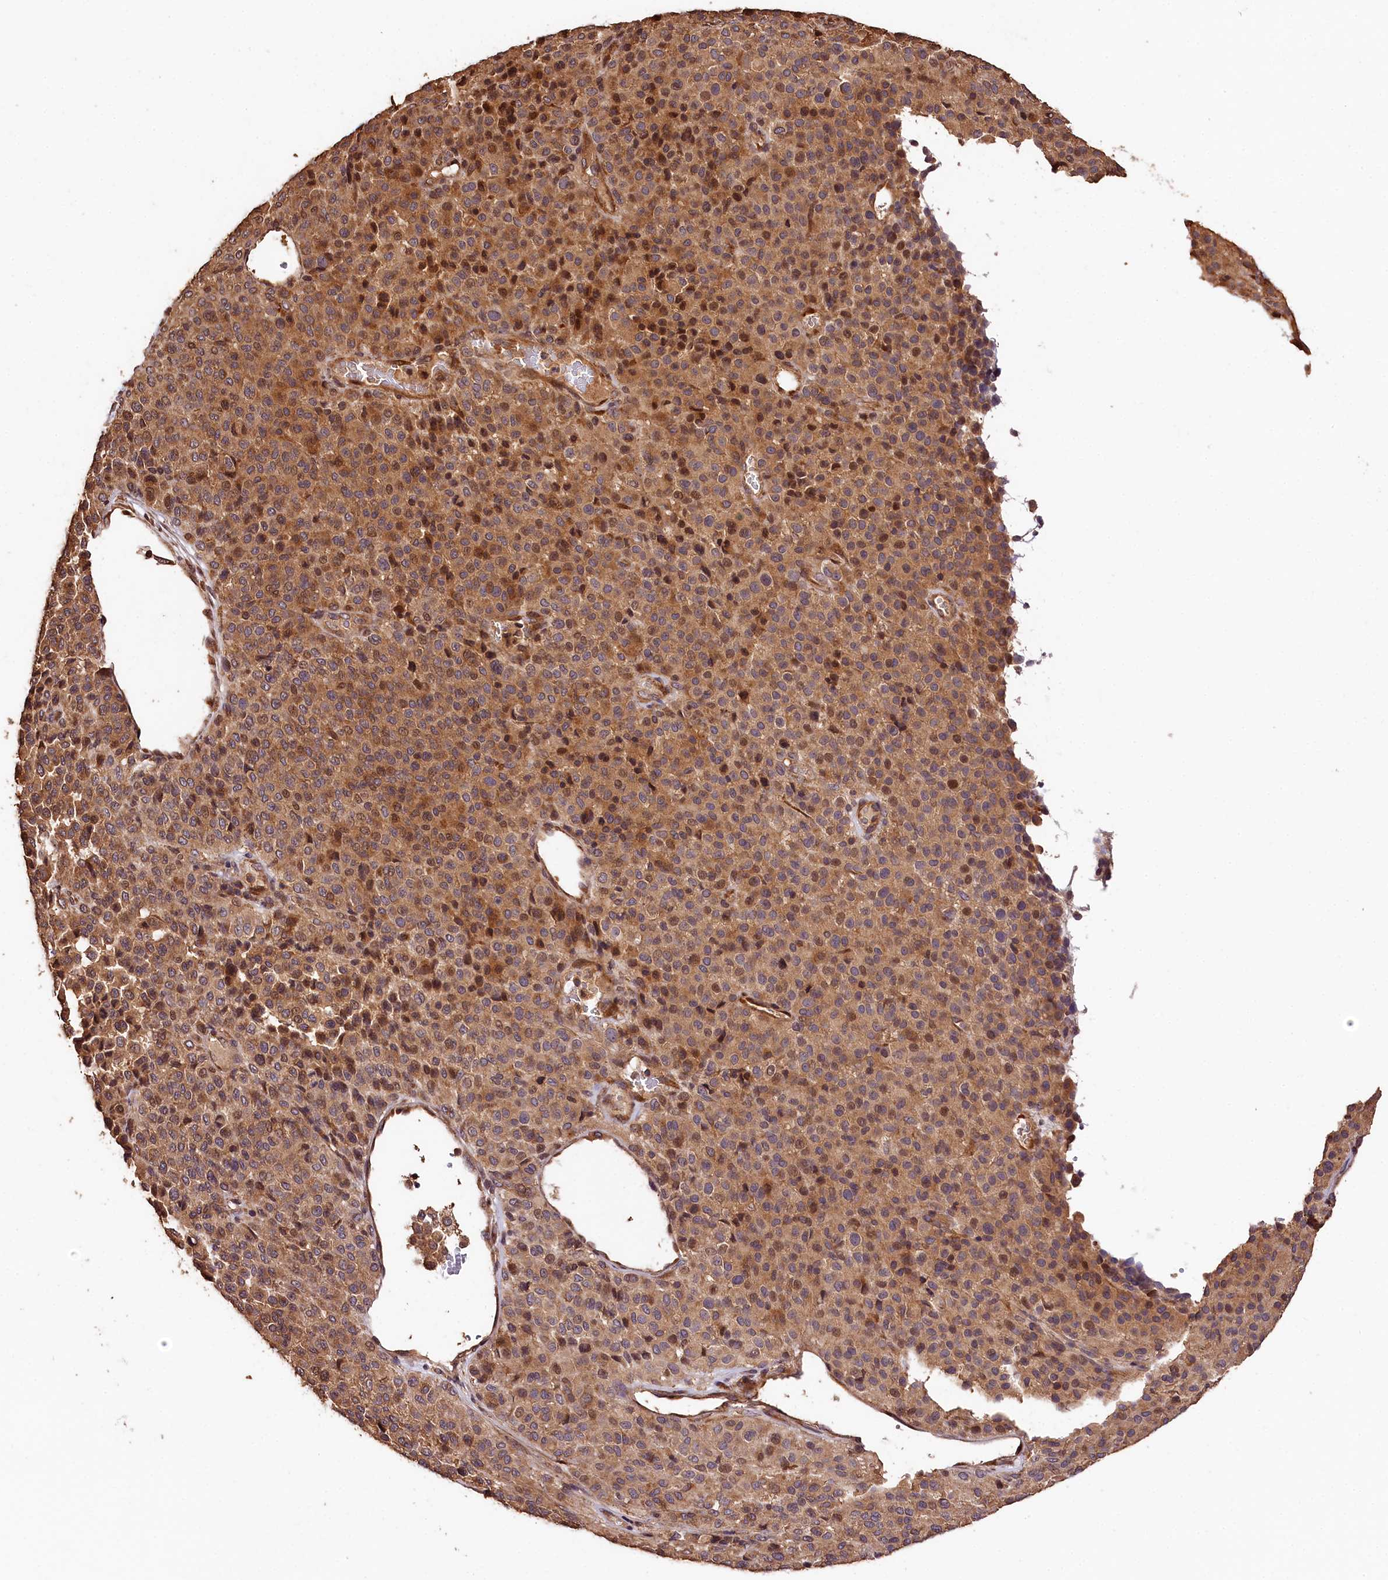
{"staining": {"intensity": "moderate", "quantity": ">75%", "location": "cytoplasmic/membranous"}, "tissue": "melanoma", "cell_type": "Tumor cells", "image_type": "cancer", "snomed": [{"axis": "morphology", "description": "Malignant melanoma, Metastatic site"}, {"axis": "topography", "description": "Pancreas"}], "caption": "Protein positivity by immunohistochemistry shows moderate cytoplasmic/membranous positivity in approximately >75% of tumor cells in malignant melanoma (metastatic site).", "gene": "KPTN", "patient": {"sex": "female", "age": 30}}